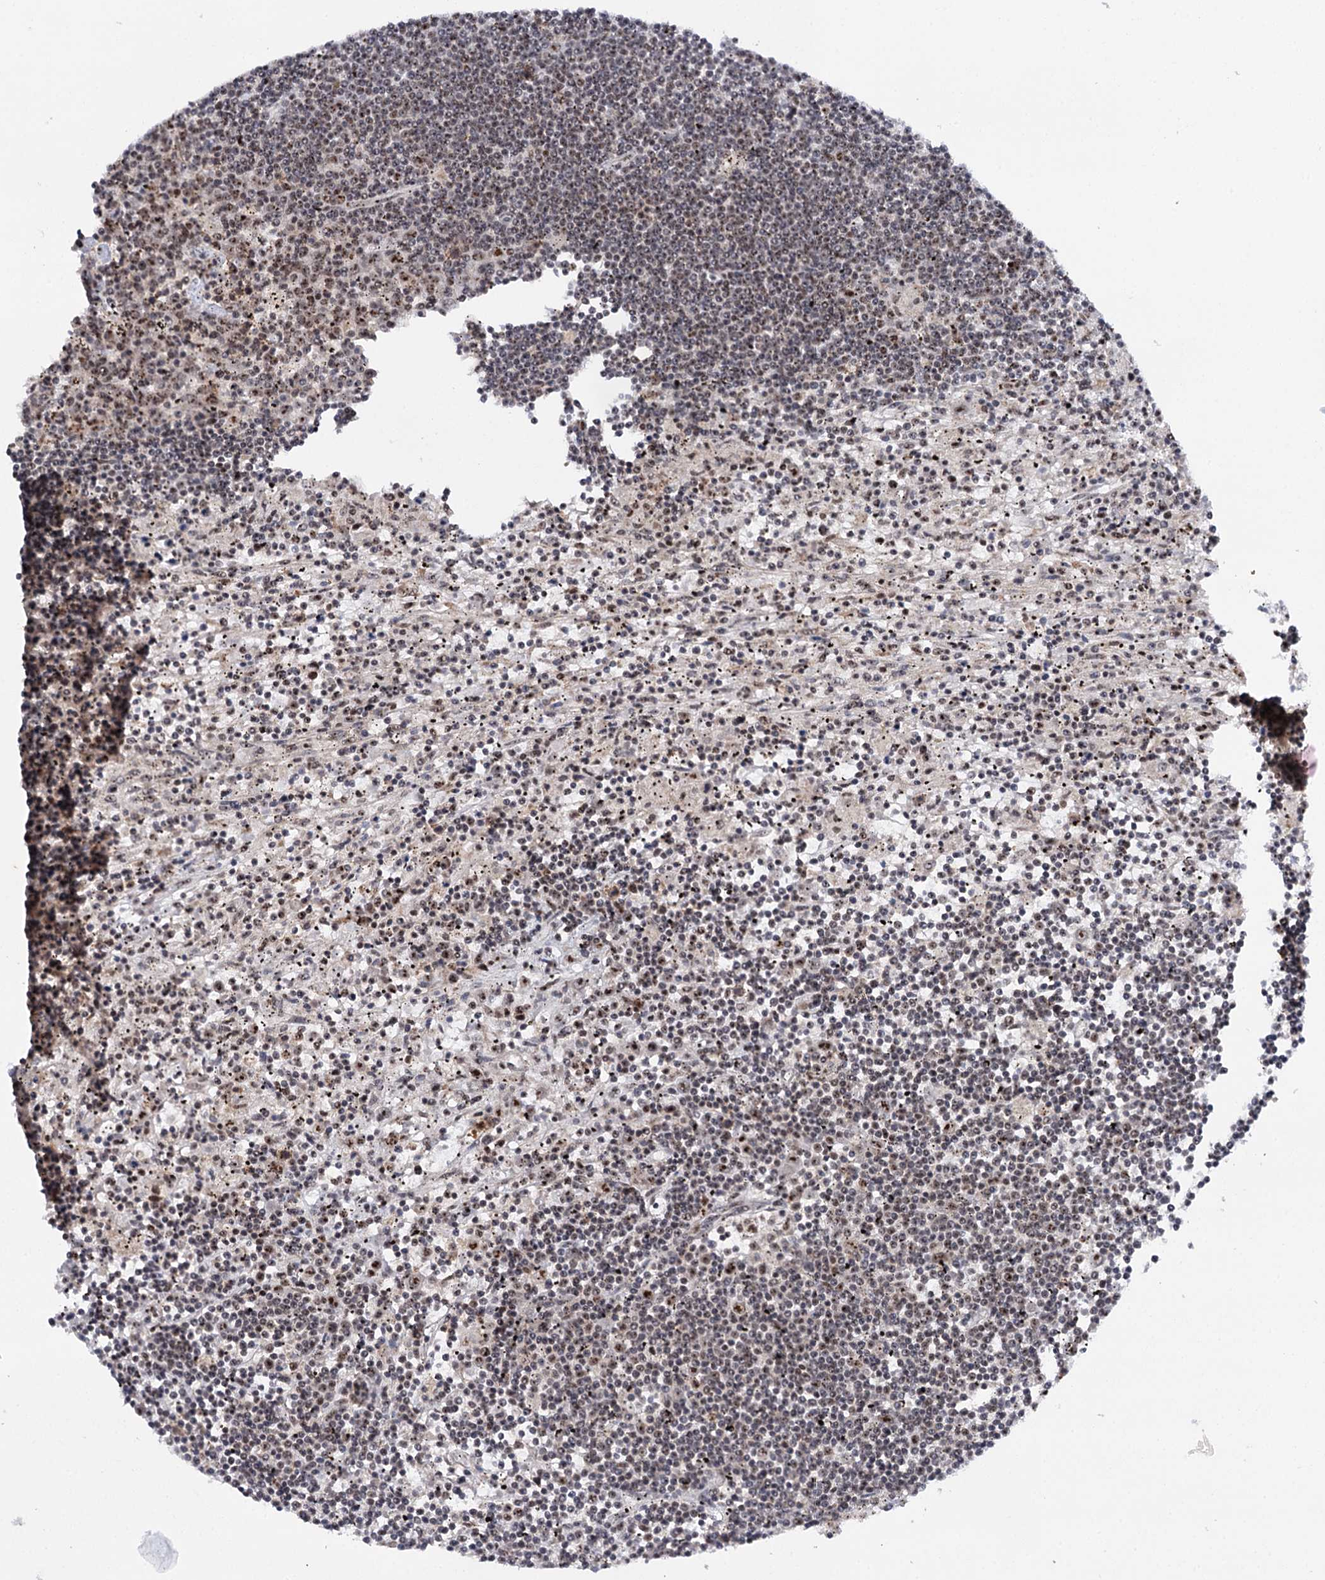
{"staining": {"intensity": "weak", "quantity": "<25%", "location": "nuclear"}, "tissue": "lymphoma", "cell_type": "Tumor cells", "image_type": "cancer", "snomed": [{"axis": "morphology", "description": "Malignant lymphoma, non-Hodgkin's type, Low grade"}, {"axis": "topography", "description": "Spleen"}], "caption": "Lymphoma stained for a protein using immunohistochemistry demonstrates no expression tumor cells.", "gene": "BUD13", "patient": {"sex": "male", "age": 76}}